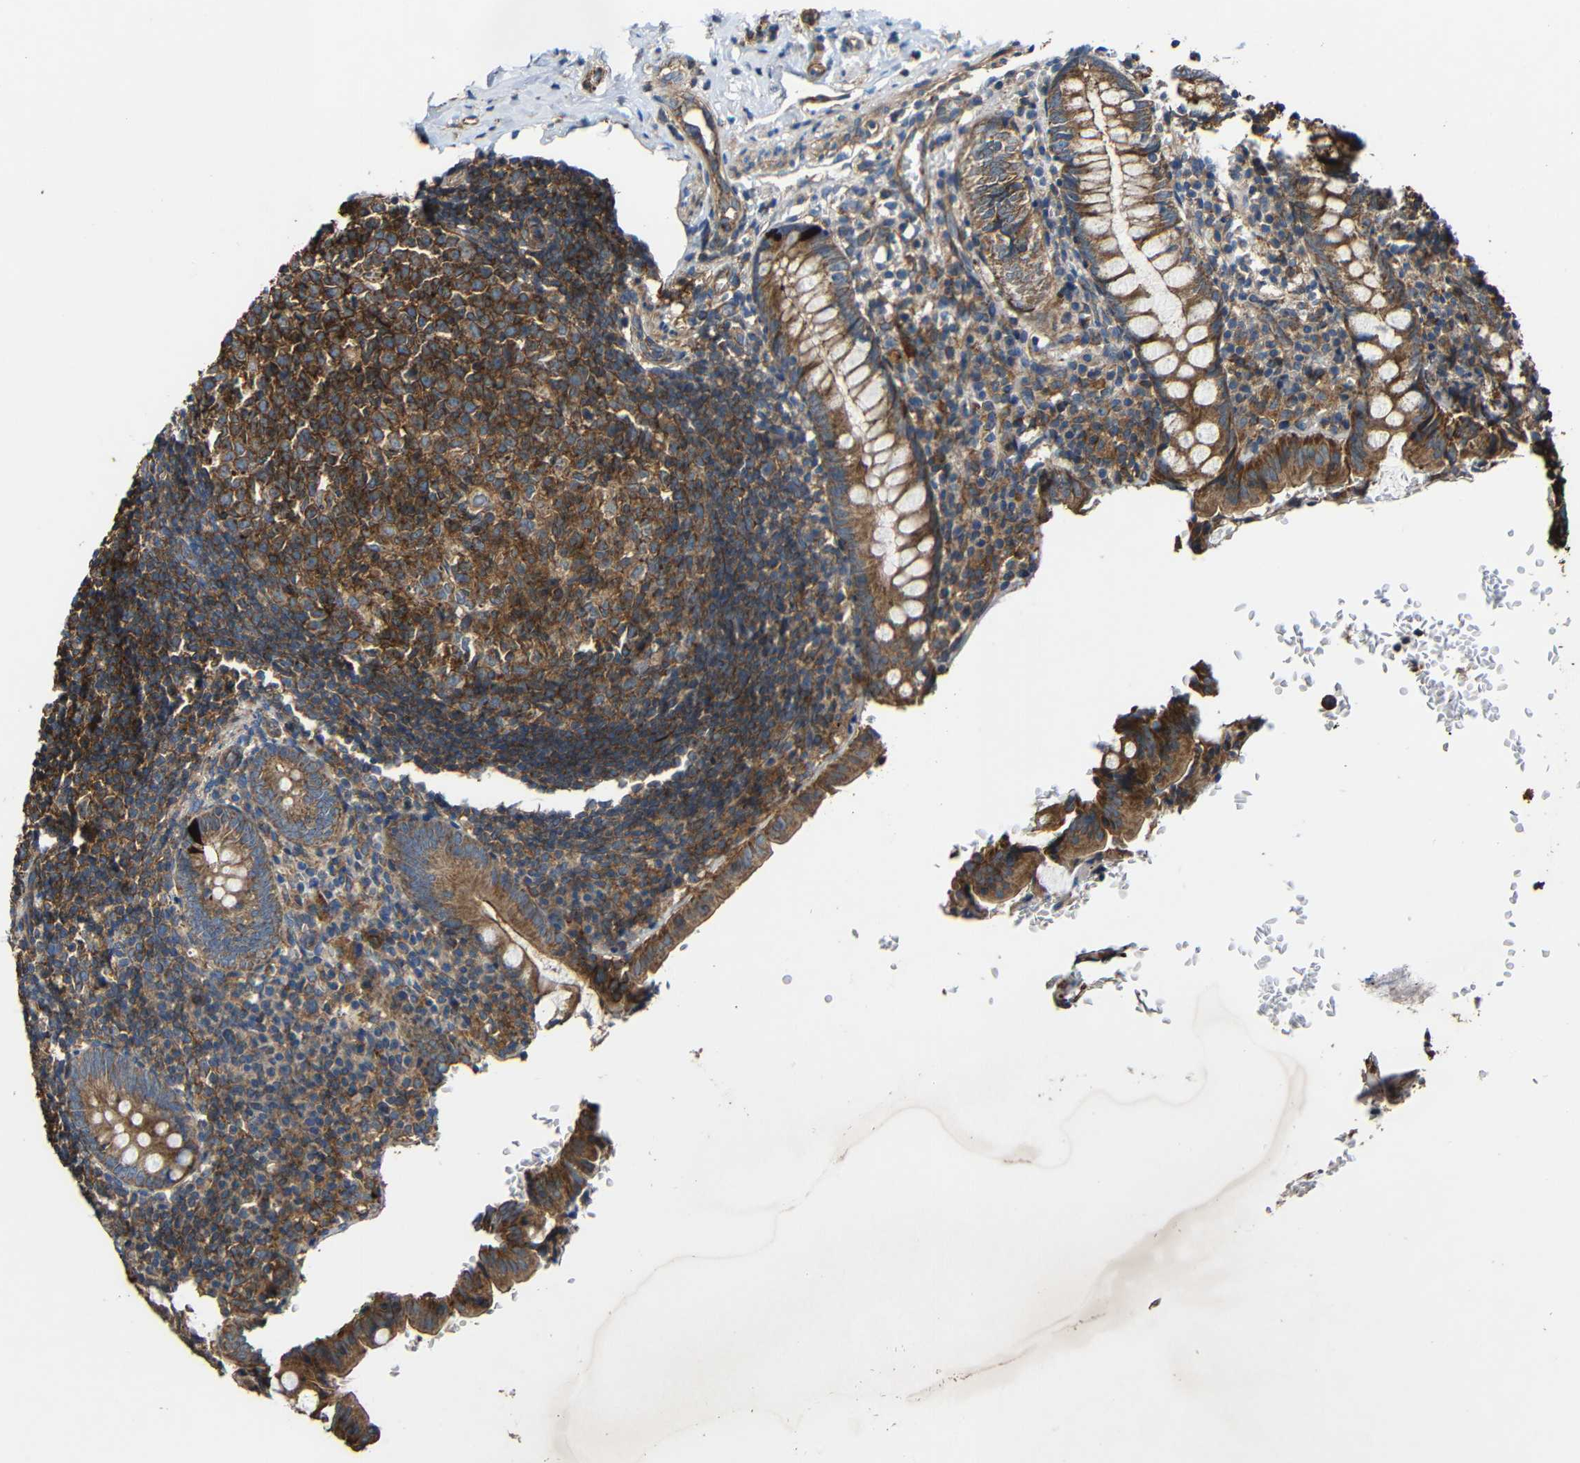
{"staining": {"intensity": "moderate", "quantity": ">75%", "location": "cytoplasmic/membranous"}, "tissue": "appendix", "cell_type": "Glandular cells", "image_type": "normal", "snomed": [{"axis": "morphology", "description": "Normal tissue, NOS"}, {"axis": "topography", "description": "Appendix"}], "caption": "Immunohistochemical staining of normal human appendix displays >75% levels of moderate cytoplasmic/membranous protein staining in about >75% of glandular cells.", "gene": "RHOT2", "patient": {"sex": "female", "age": 10}}